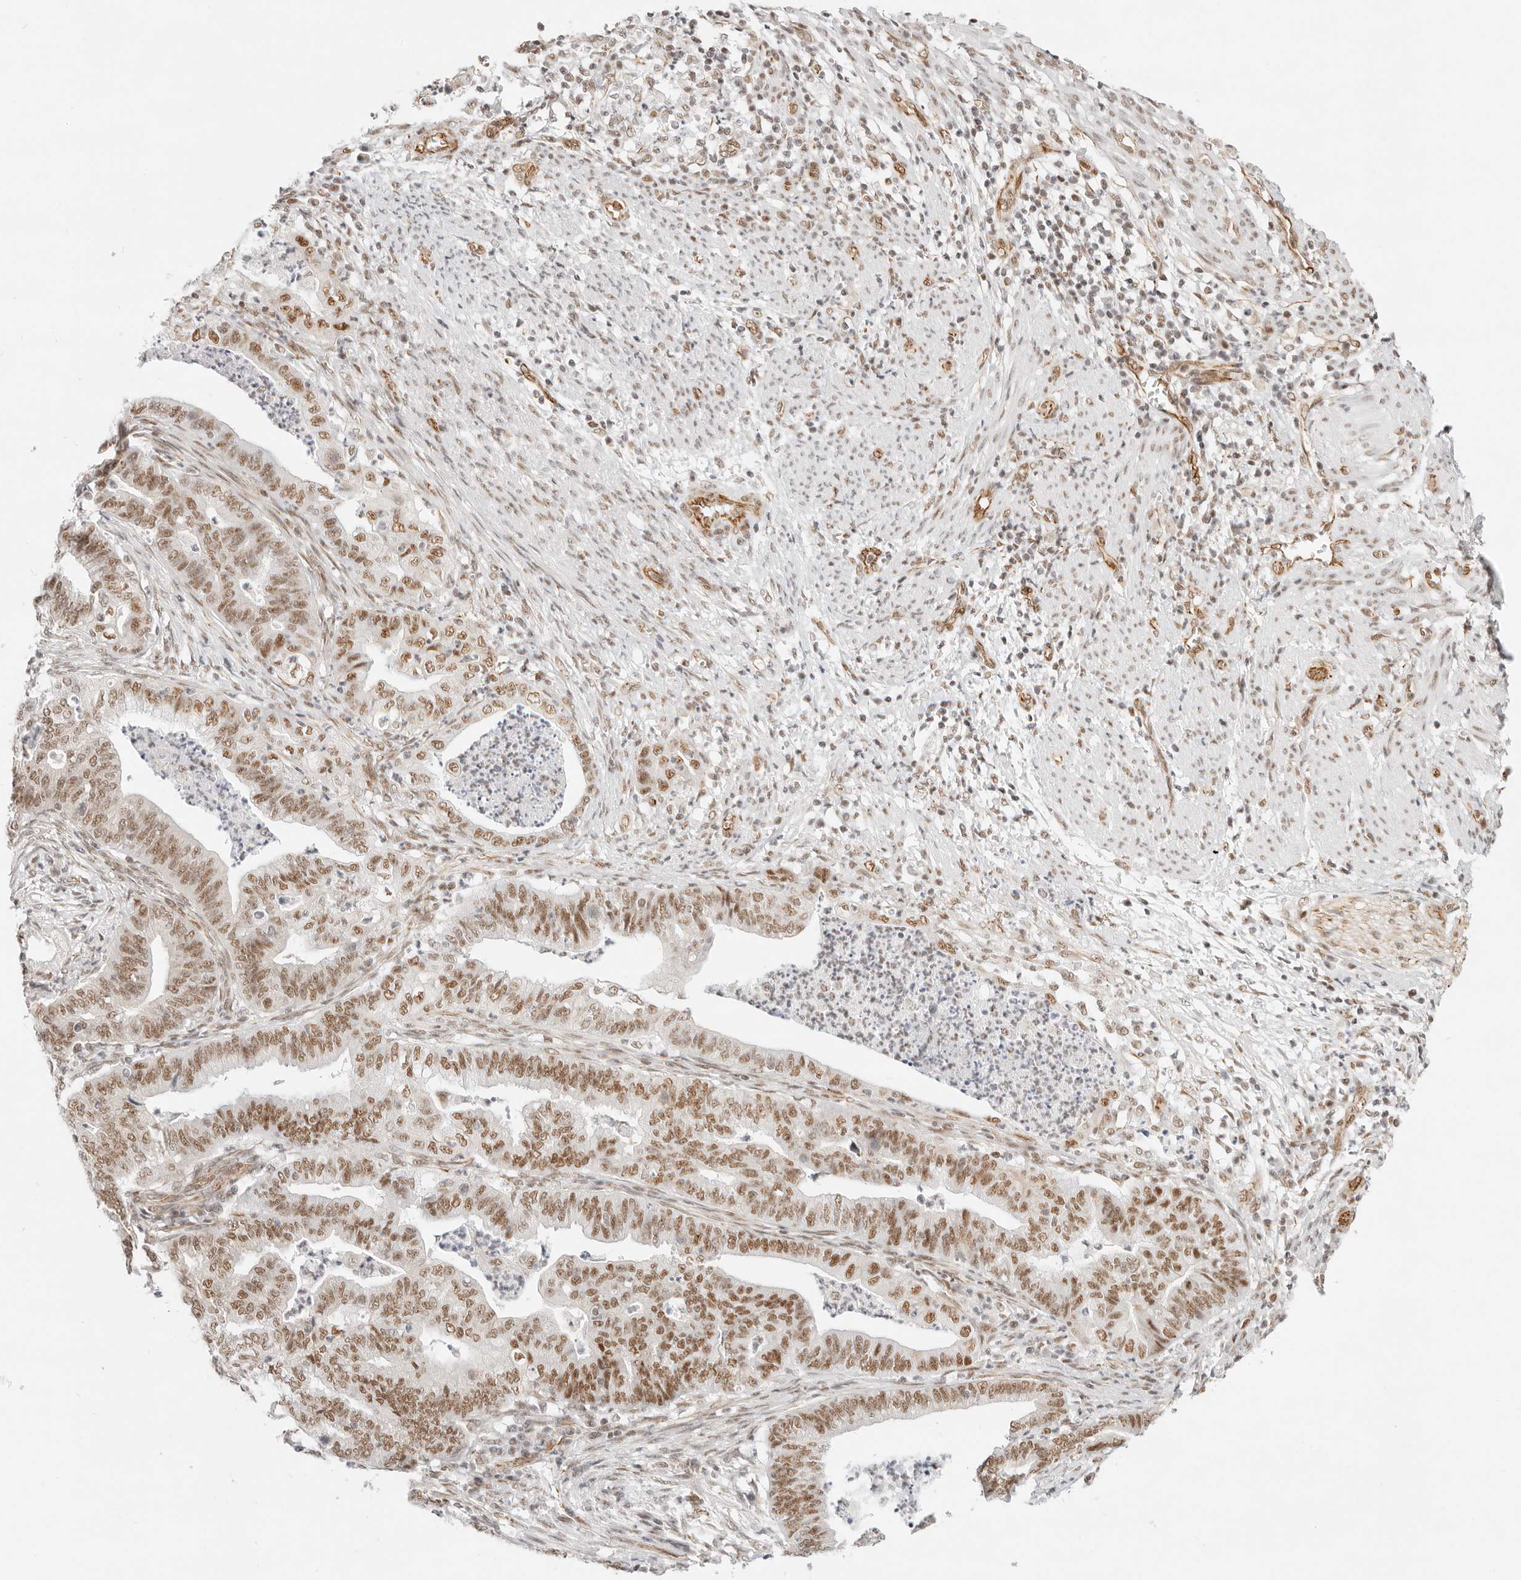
{"staining": {"intensity": "moderate", "quantity": ">75%", "location": "nuclear"}, "tissue": "endometrial cancer", "cell_type": "Tumor cells", "image_type": "cancer", "snomed": [{"axis": "morphology", "description": "Polyp, NOS"}, {"axis": "morphology", "description": "Adenocarcinoma, NOS"}, {"axis": "morphology", "description": "Adenoma, NOS"}, {"axis": "topography", "description": "Endometrium"}], "caption": "Endometrial cancer (adenoma) was stained to show a protein in brown. There is medium levels of moderate nuclear expression in about >75% of tumor cells.", "gene": "ZC3H11A", "patient": {"sex": "female", "age": 79}}